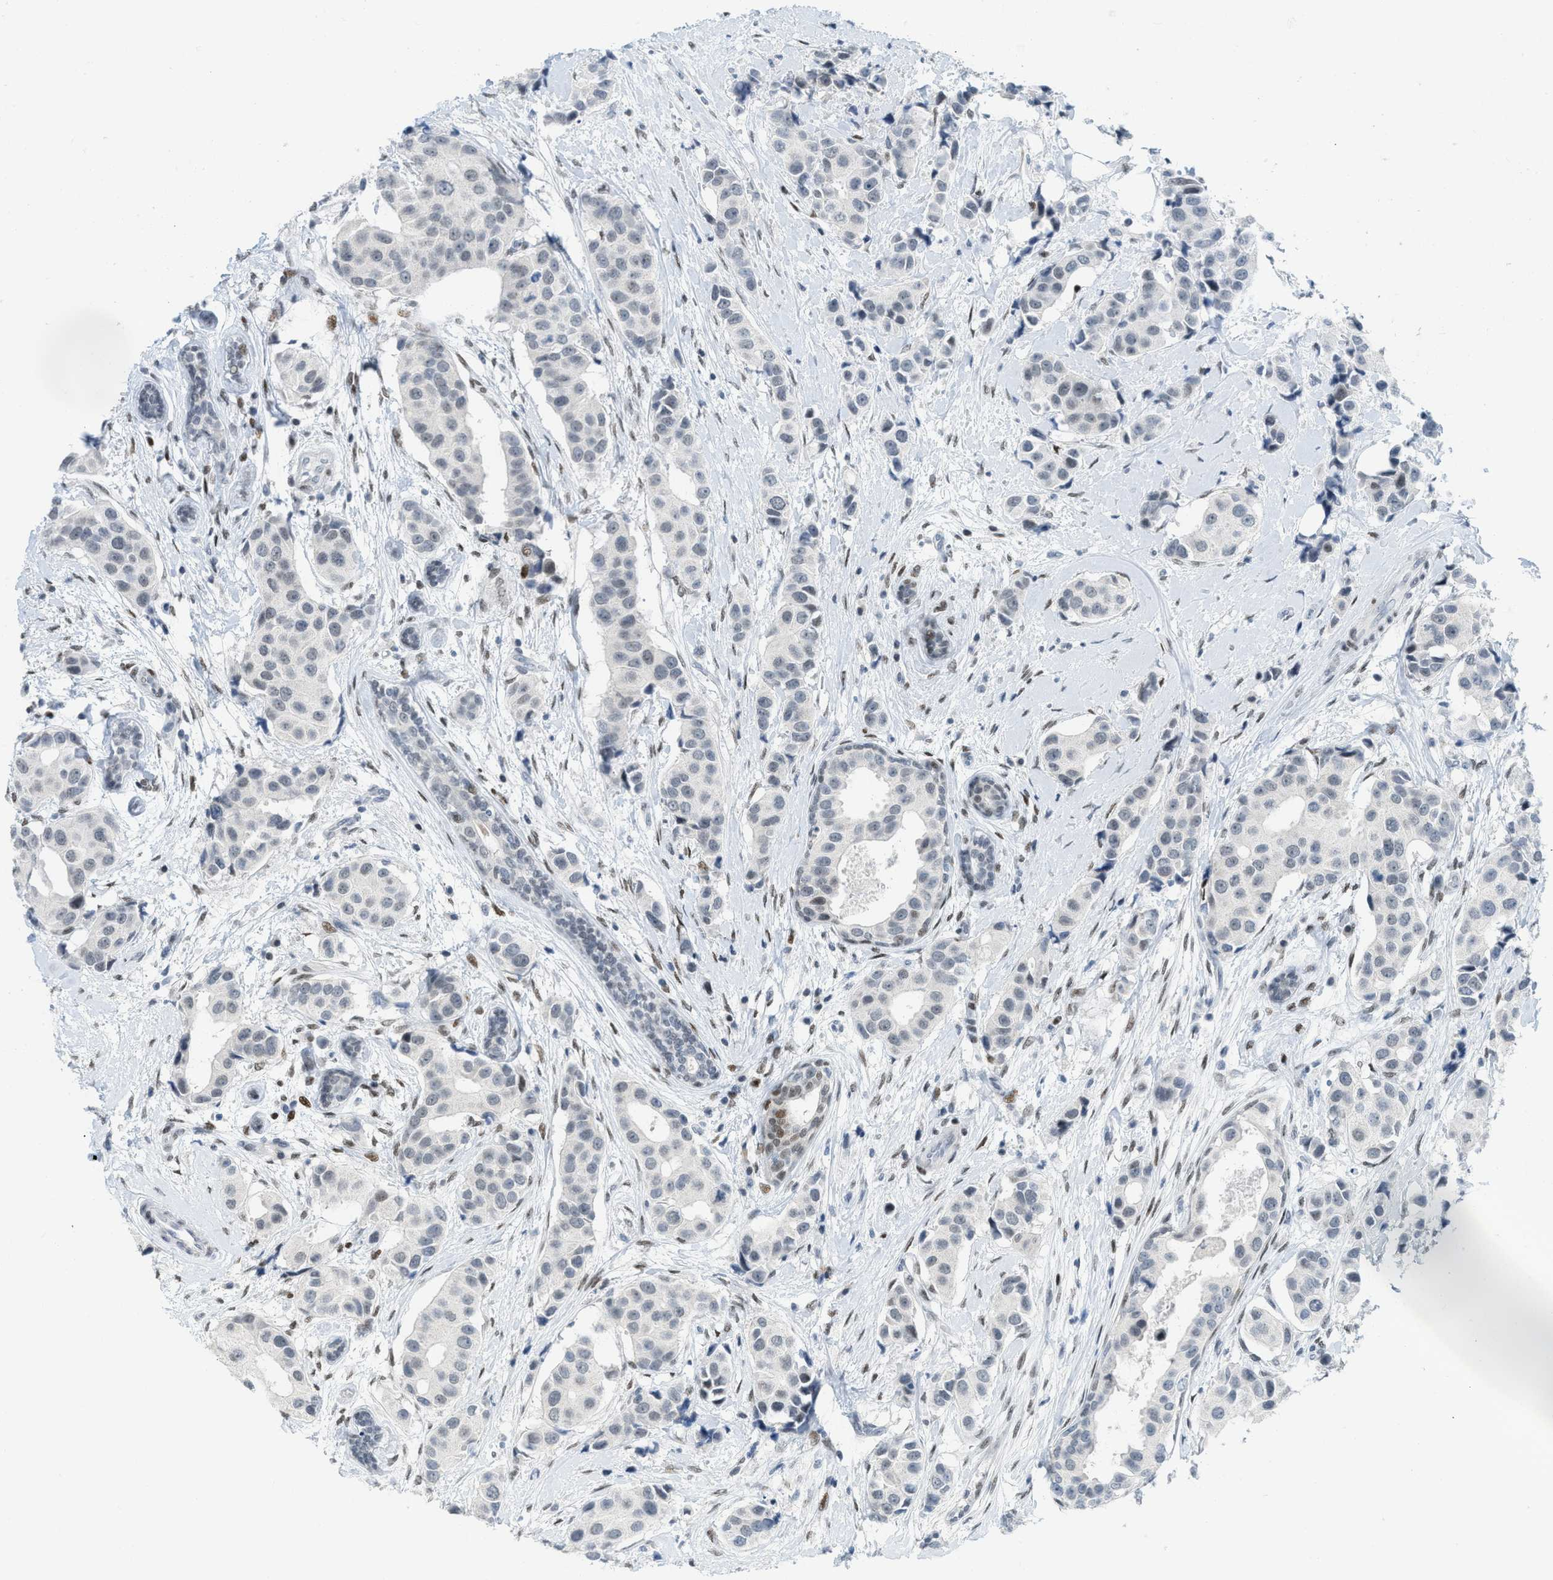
{"staining": {"intensity": "negative", "quantity": "none", "location": "none"}, "tissue": "breast cancer", "cell_type": "Tumor cells", "image_type": "cancer", "snomed": [{"axis": "morphology", "description": "Normal tissue, NOS"}, {"axis": "morphology", "description": "Duct carcinoma"}, {"axis": "topography", "description": "Breast"}], "caption": "The photomicrograph reveals no staining of tumor cells in breast cancer.", "gene": "PBX1", "patient": {"sex": "female", "age": 39}}